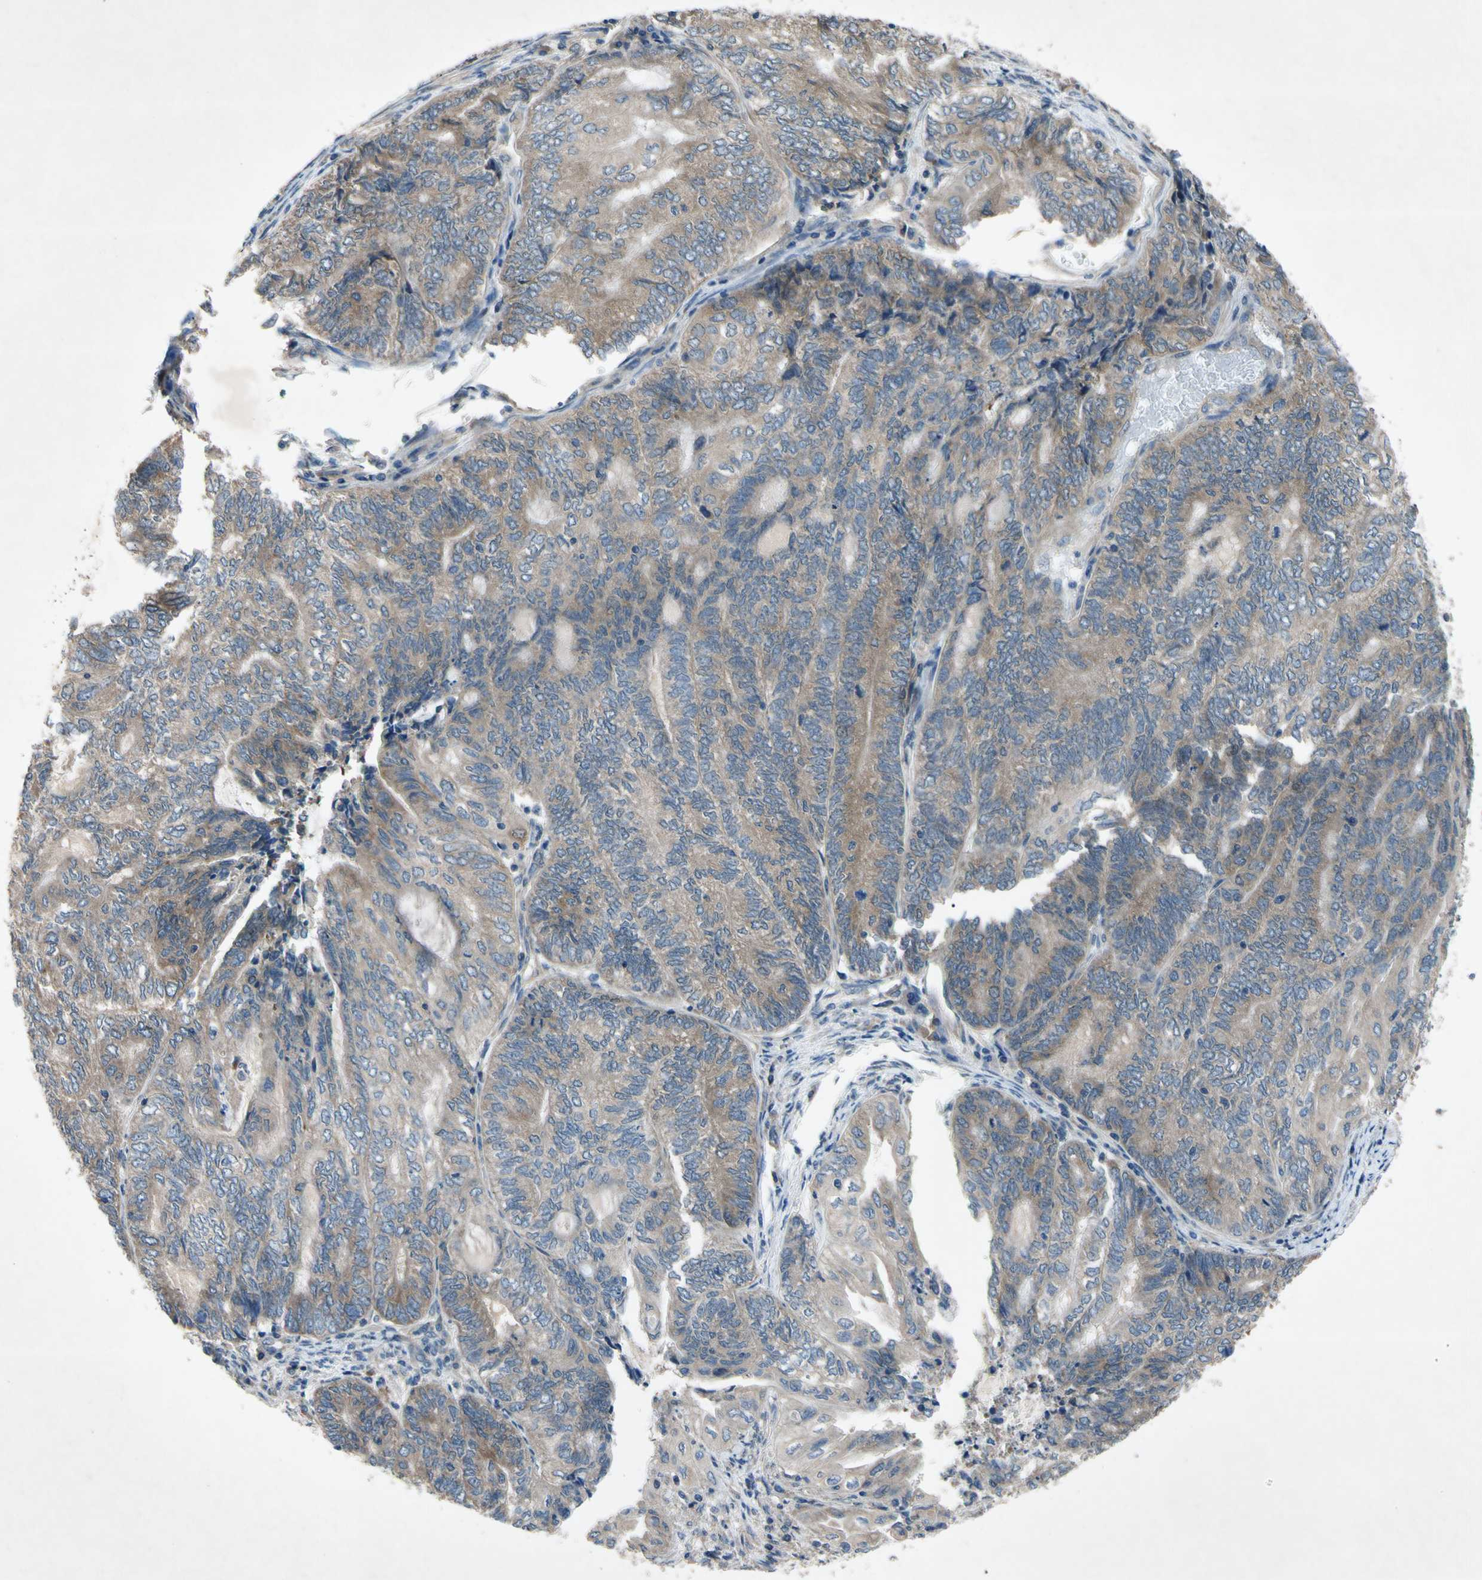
{"staining": {"intensity": "moderate", "quantity": ">75%", "location": "cytoplasmic/membranous"}, "tissue": "endometrial cancer", "cell_type": "Tumor cells", "image_type": "cancer", "snomed": [{"axis": "morphology", "description": "Adenocarcinoma, NOS"}, {"axis": "topography", "description": "Uterus"}, {"axis": "topography", "description": "Endometrium"}], "caption": "Immunohistochemistry (IHC) of endometrial cancer (adenocarcinoma) demonstrates medium levels of moderate cytoplasmic/membranous staining in approximately >75% of tumor cells. The protein of interest is stained brown, and the nuclei are stained in blue (DAB IHC with brightfield microscopy, high magnification).", "gene": "HILPDA", "patient": {"sex": "female", "age": 70}}